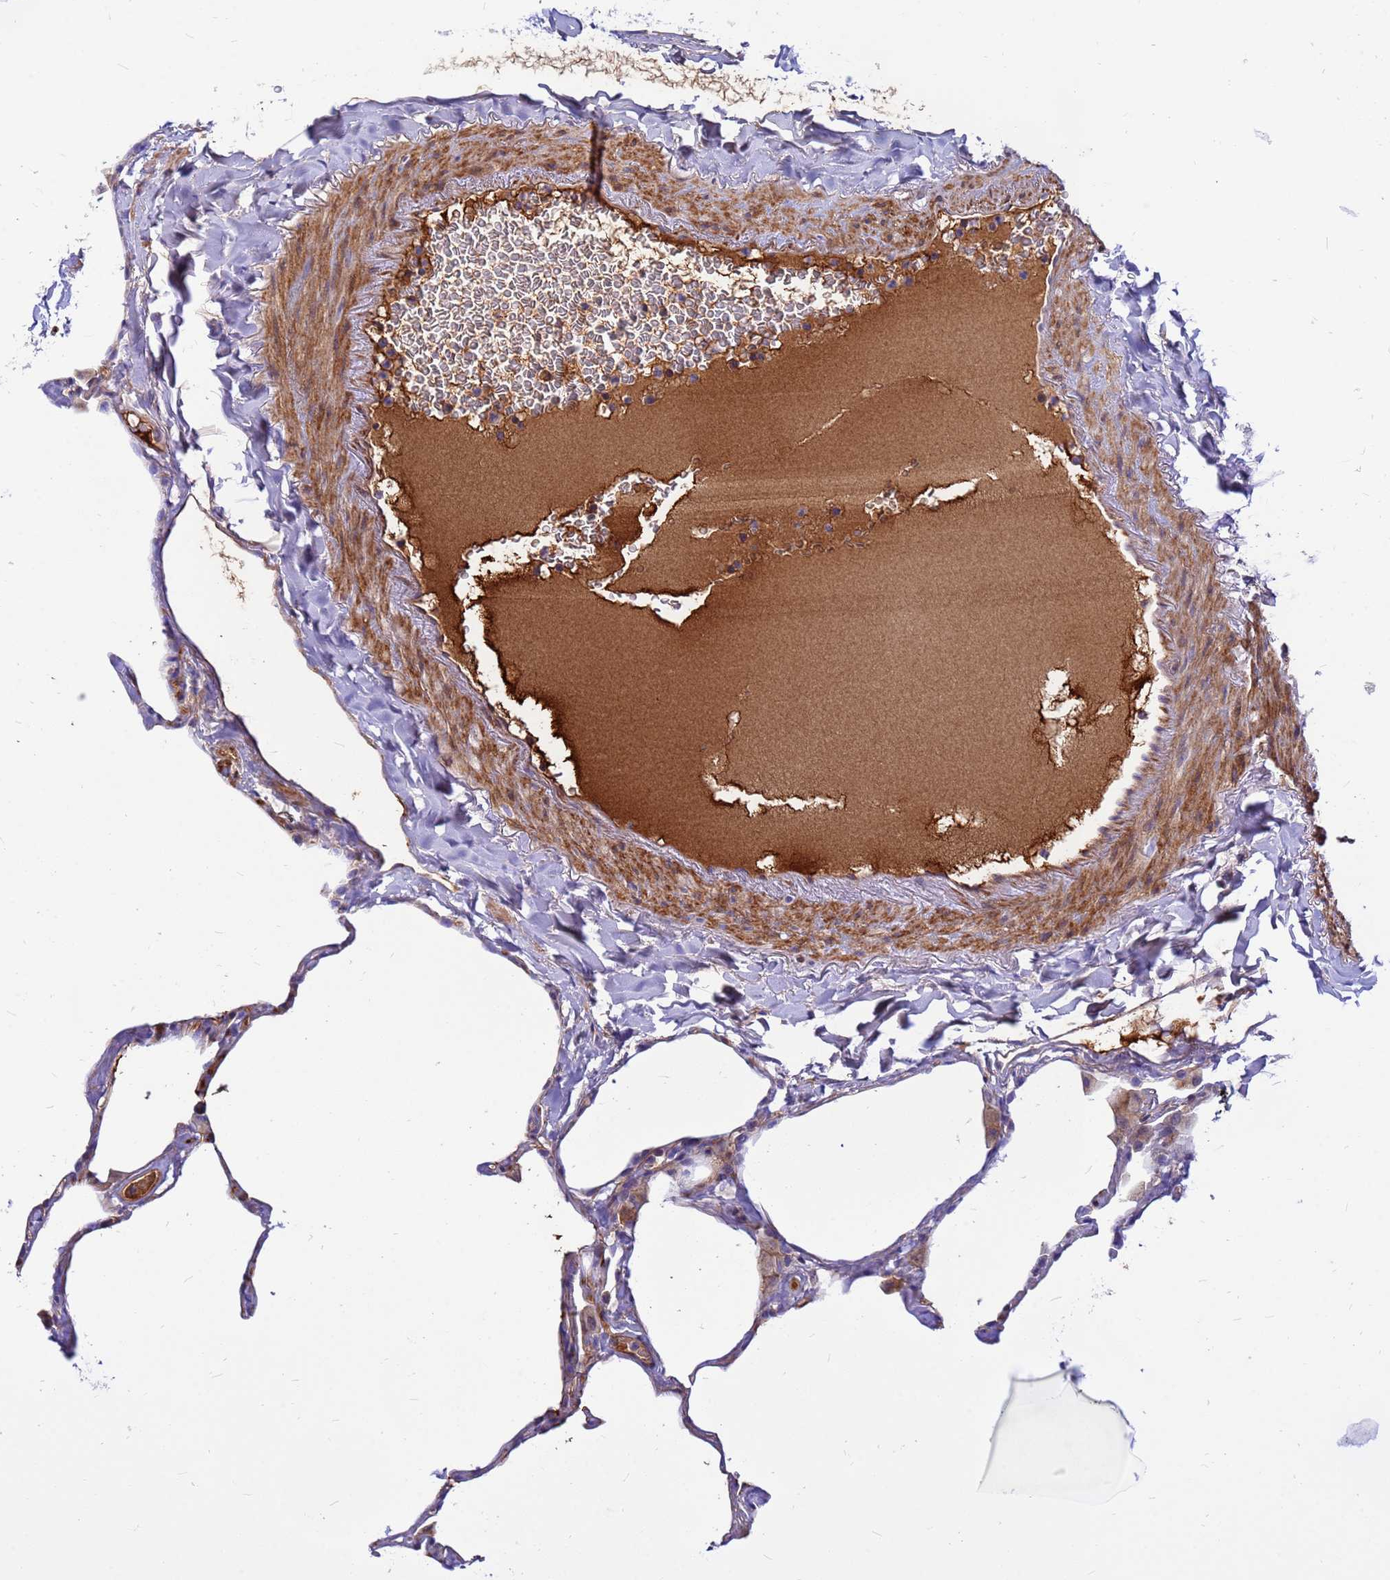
{"staining": {"intensity": "moderate", "quantity": "25%-75%", "location": "cytoplasmic/membranous"}, "tissue": "lung", "cell_type": "Alveolar cells", "image_type": "normal", "snomed": [{"axis": "morphology", "description": "Normal tissue, NOS"}, {"axis": "topography", "description": "Lung"}], "caption": "Immunohistochemistry (IHC) histopathology image of benign lung stained for a protein (brown), which exhibits medium levels of moderate cytoplasmic/membranous staining in approximately 25%-75% of alveolar cells.", "gene": "CRHBP", "patient": {"sex": "male", "age": 65}}